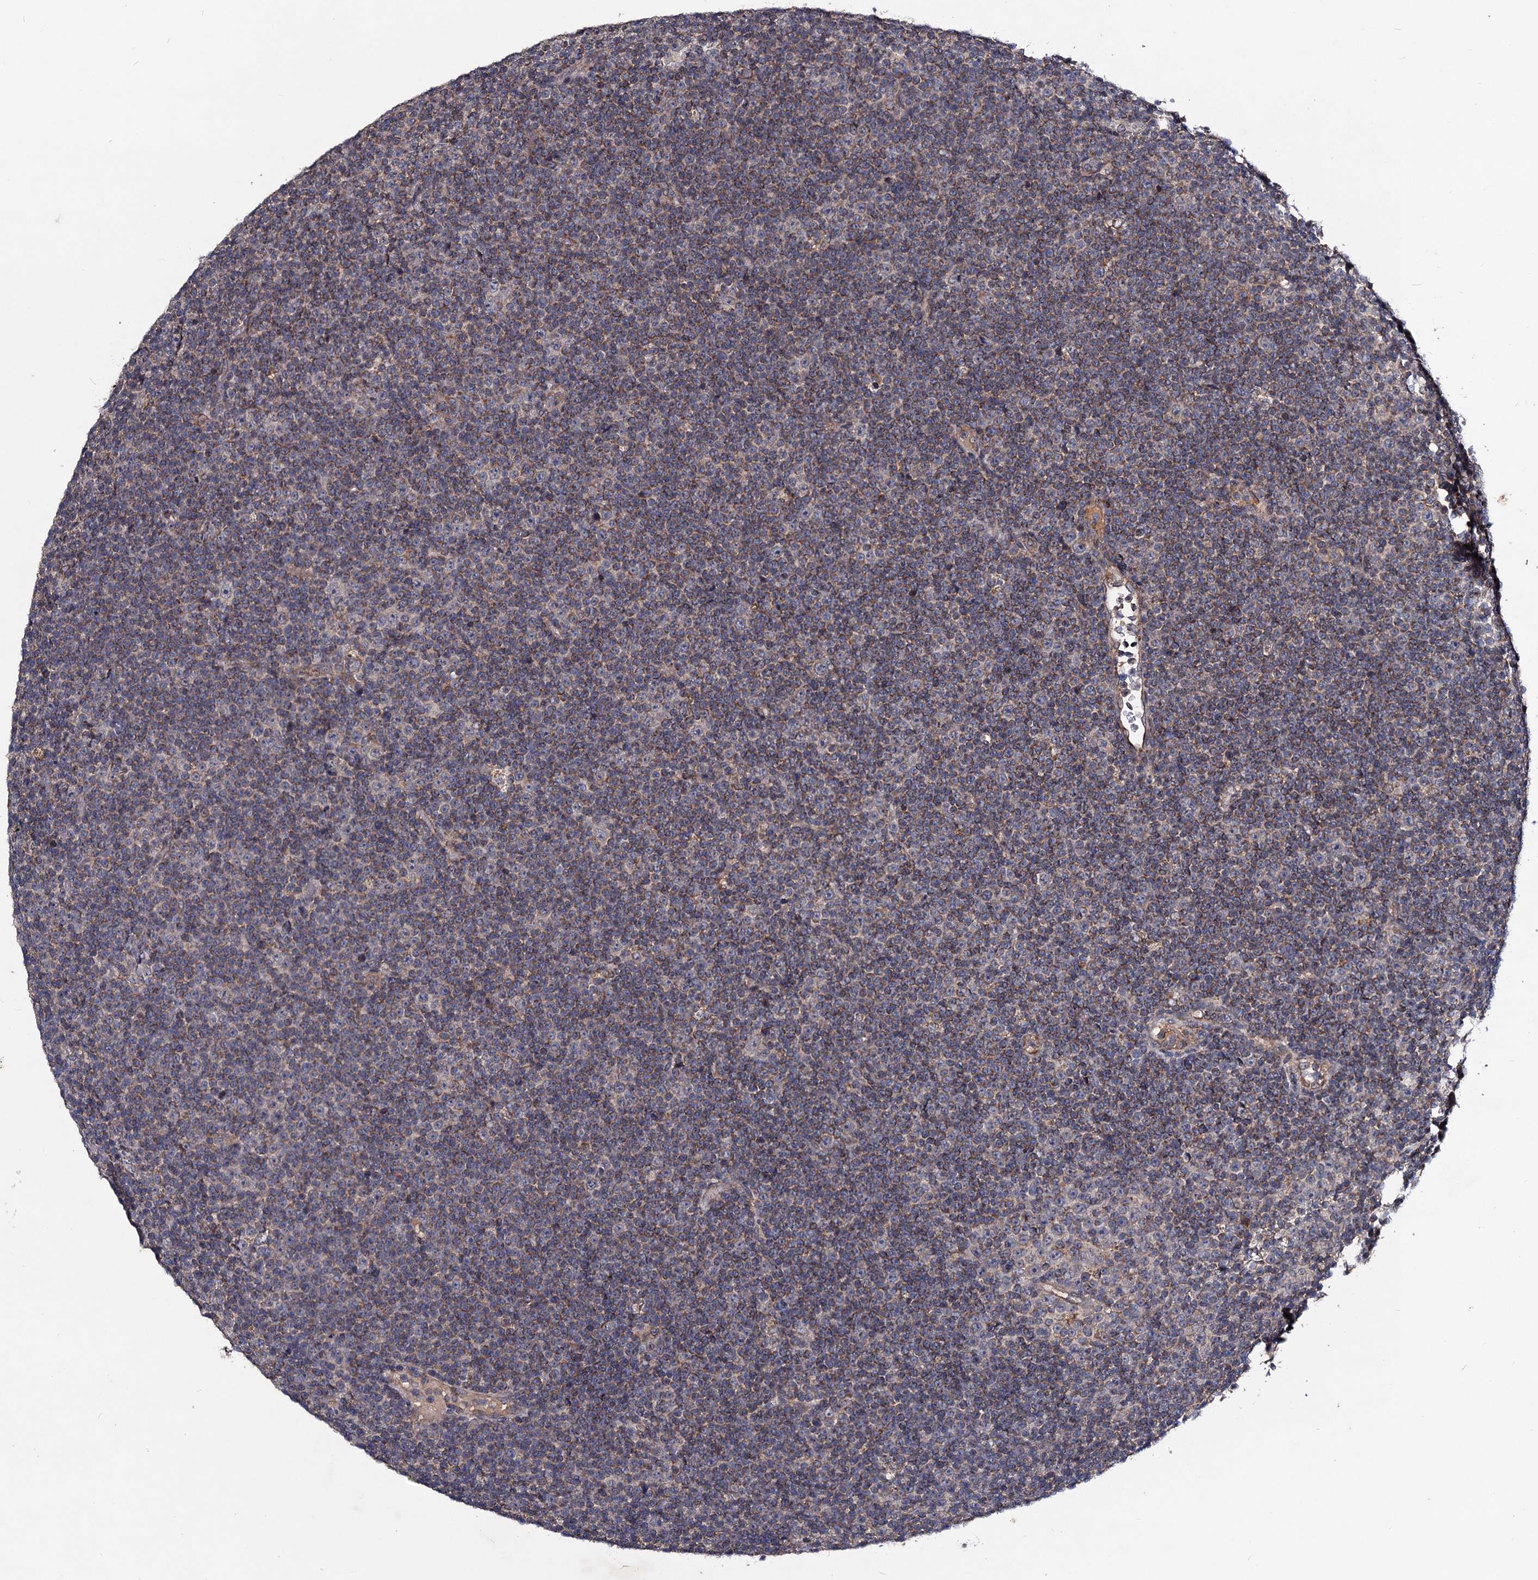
{"staining": {"intensity": "moderate", "quantity": "25%-75%", "location": "cytoplasmic/membranous"}, "tissue": "lymphoma", "cell_type": "Tumor cells", "image_type": "cancer", "snomed": [{"axis": "morphology", "description": "Malignant lymphoma, non-Hodgkin's type, Low grade"}, {"axis": "topography", "description": "Lymph node"}], "caption": "Low-grade malignant lymphoma, non-Hodgkin's type stained with DAB (3,3'-diaminobenzidine) immunohistochemistry reveals medium levels of moderate cytoplasmic/membranous staining in approximately 25%-75% of tumor cells. (Brightfield microscopy of DAB IHC at high magnification).", "gene": "VPS37D", "patient": {"sex": "female", "age": 67}}